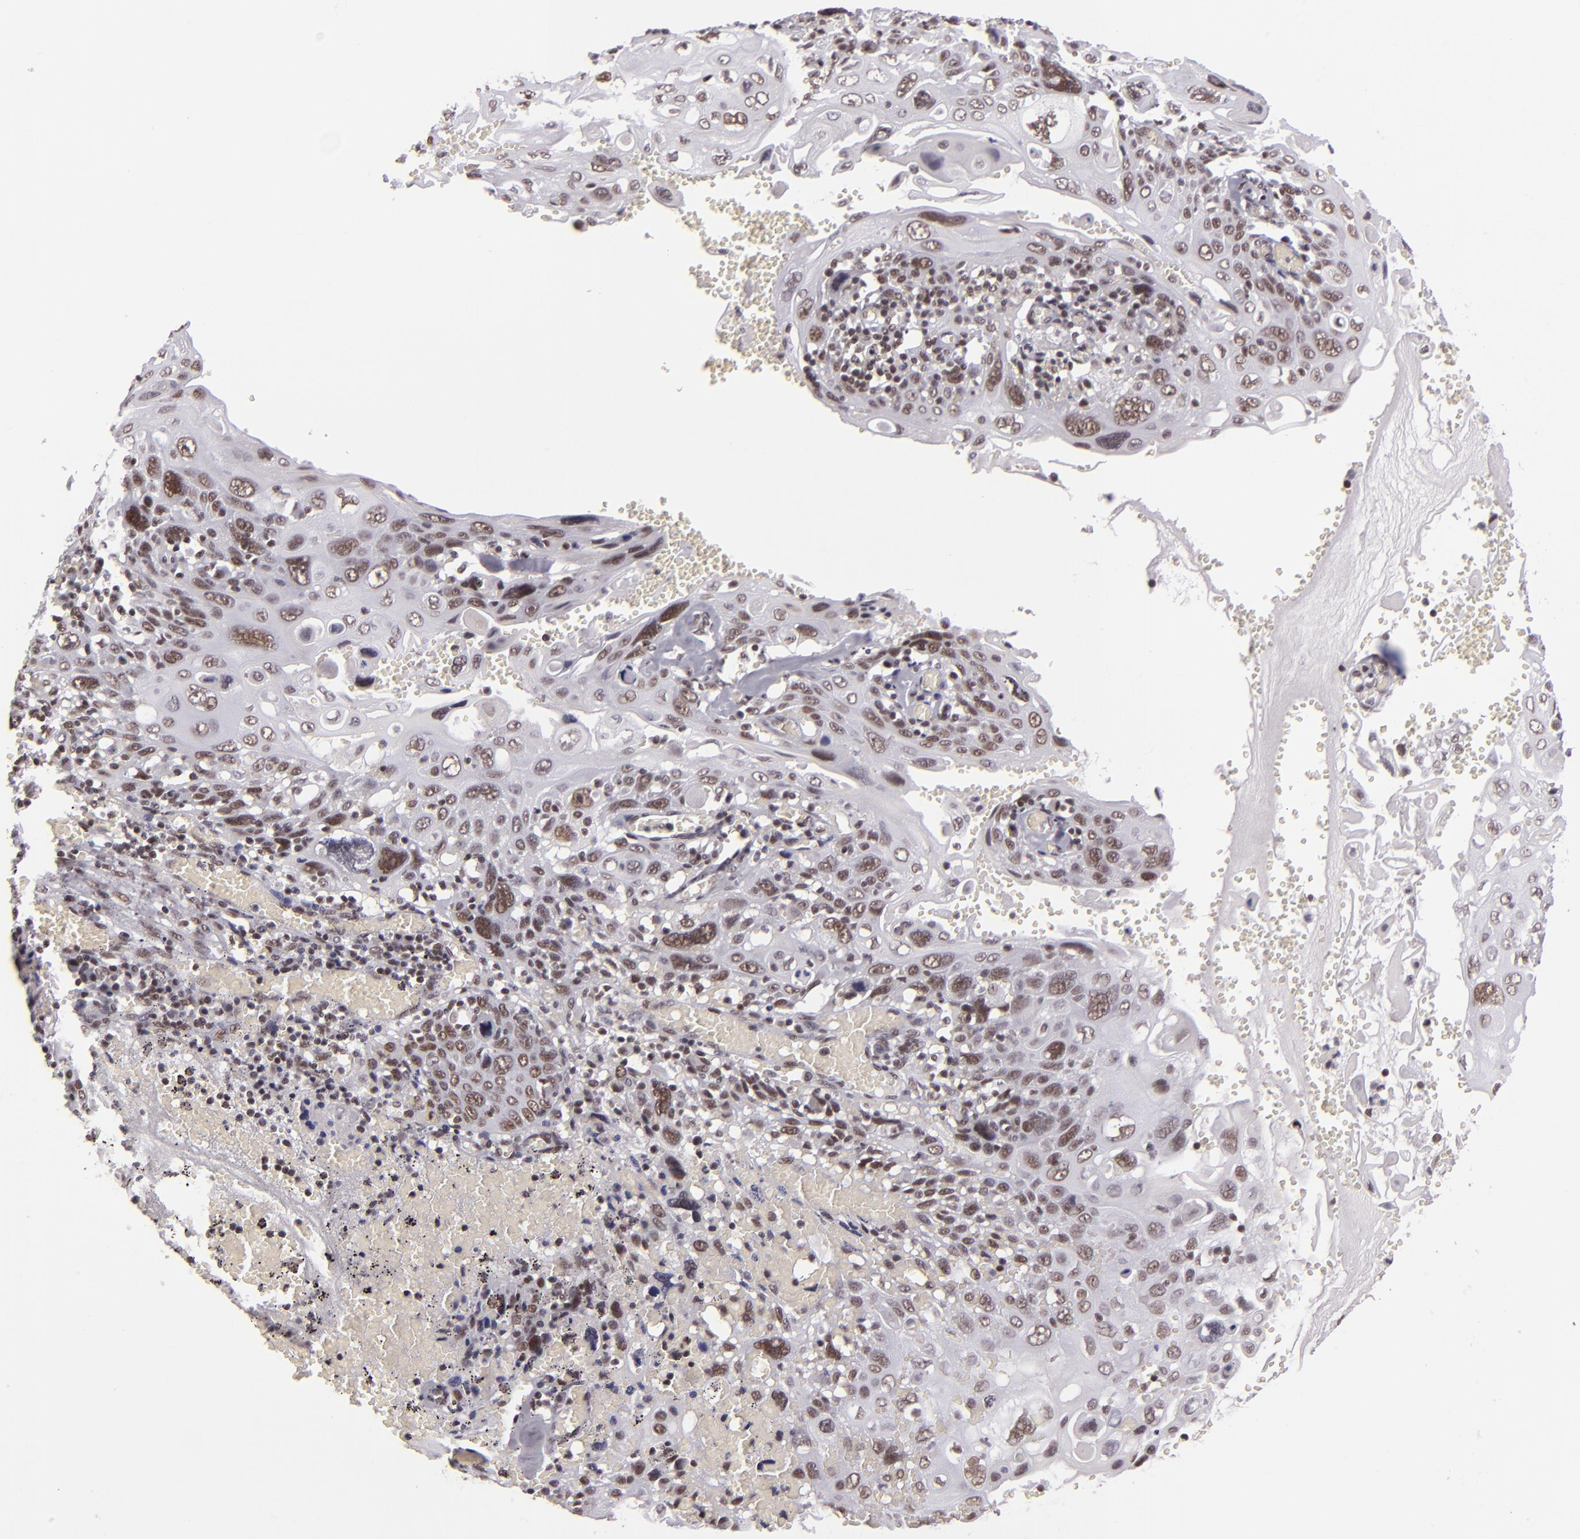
{"staining": {"intensity": "moderate", "quantity": ">75%", "location": "nuclear"}, "tissue": "cervical cancer", "cell_type": "Tumor cells", "image_type": "cancer", "snomed": [{"axis": "morphology", "description": "Squamous cell carcinoma, NOS"}, {"axis": "topography", "description": "Cervix"}], "caption": "Cervical squamous cell carcinoma tissue reveals moderate nuclear positivity in about >75% of tumor cells", "gene": "BRD8", "patient": {"sex": "female", "age": 54}}